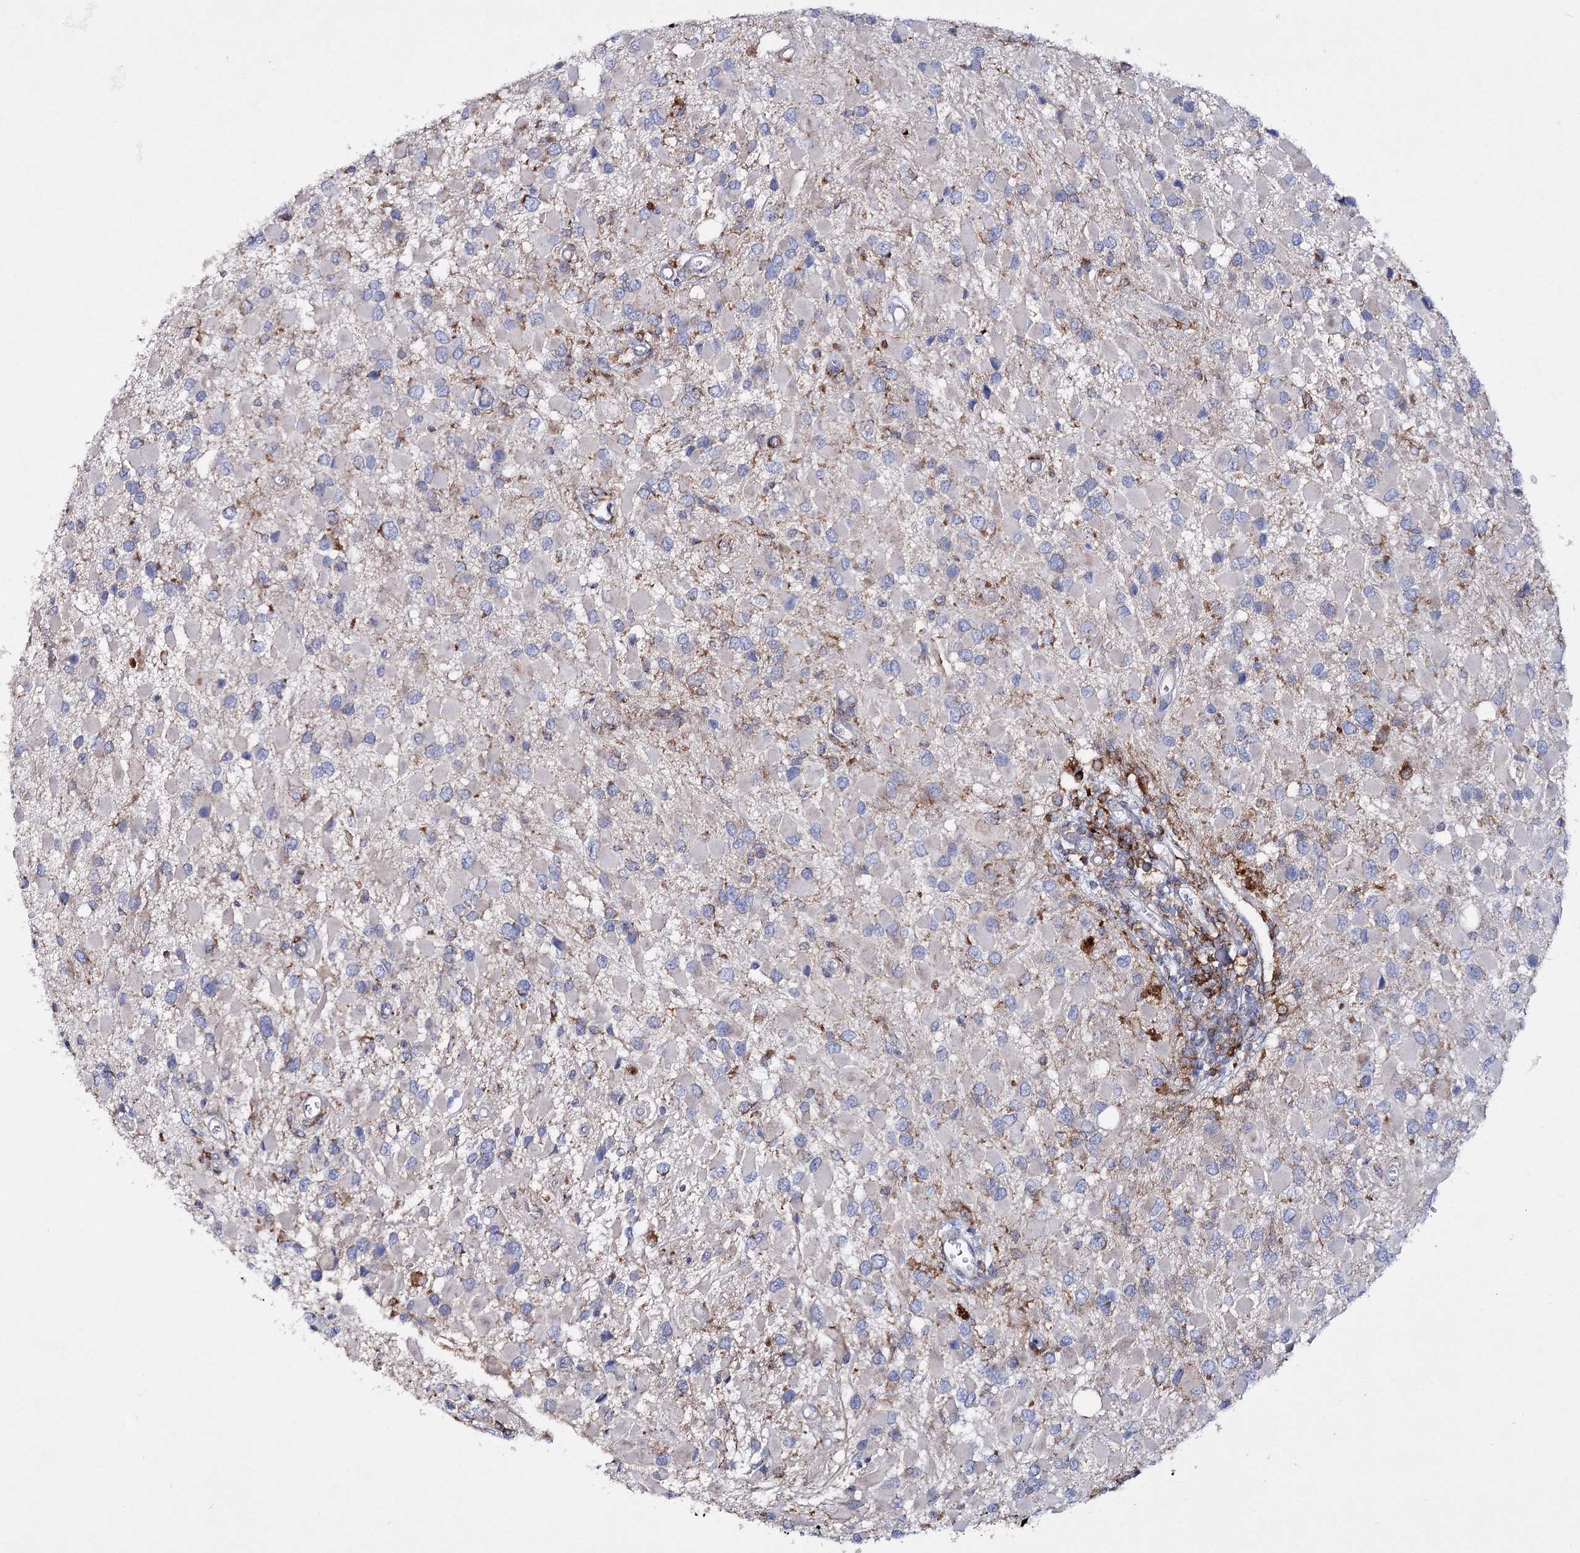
{"staining": {"intensity": "negative", "quantity": "none", "location": "none"}, "tissue": "glioma", "cell_type": "Tumor cells", "image_type": "cancer", "snomed": [{"axis": "morphology", "description": "Glioma, malignant, High grade"}, {"axis": "topography", "description": "Brain"}], "caption": "Protein analysis of high-grade glioma (malignant) demonstrates no significant staining in tumor cells.", "gene": "COX15", "patient": {"sex": "male", "age": 53}}